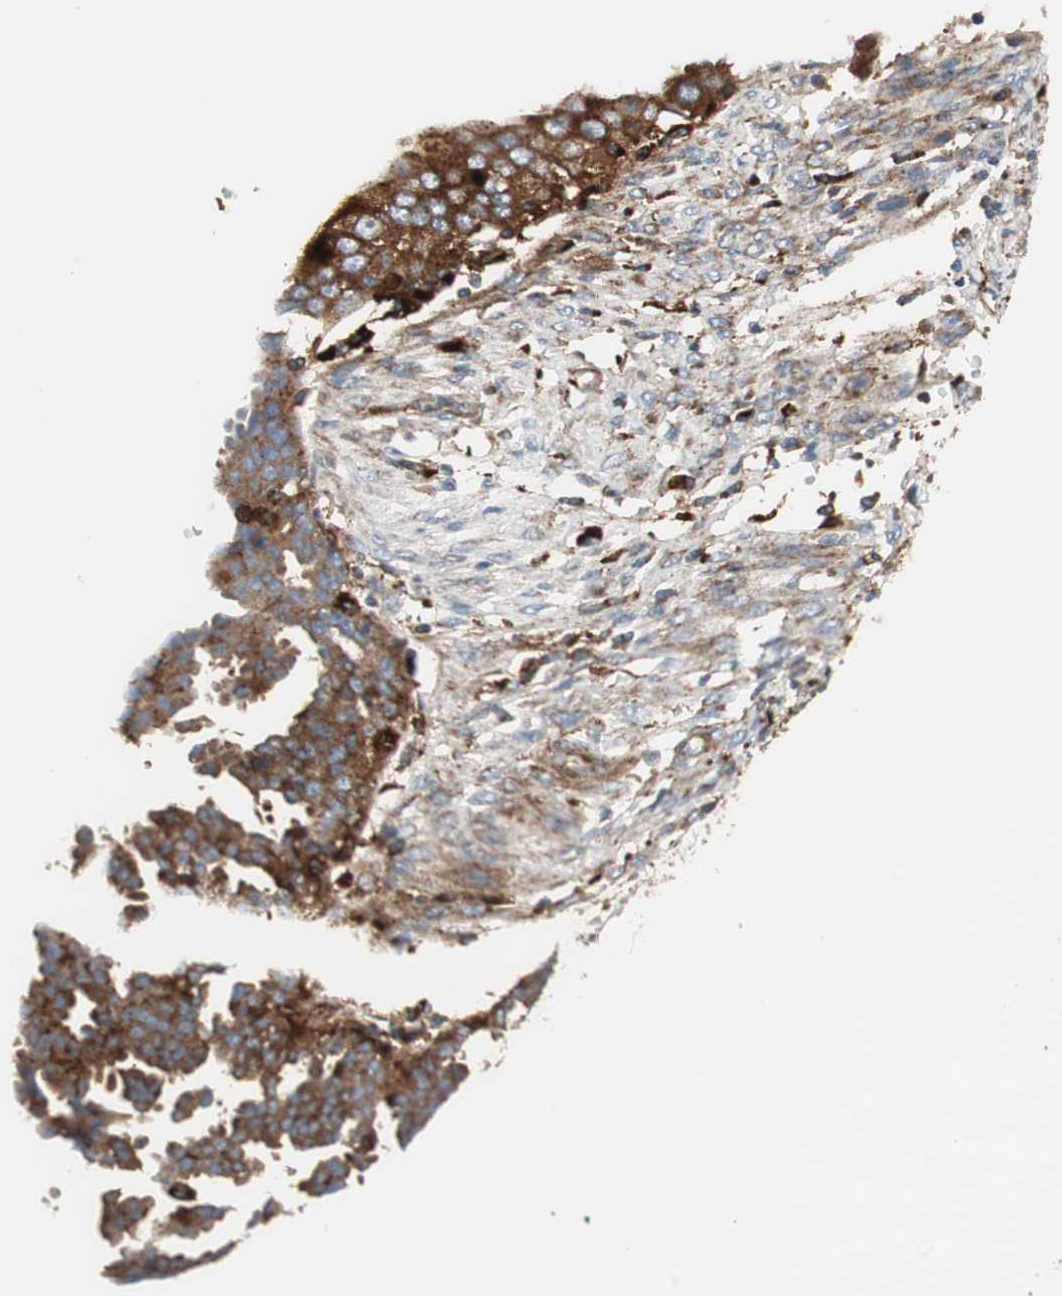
{"staining": {"intensity": "moderate", "quantity": "25%-75%", "location": "cytoplasmic/membranous"}, "tissue": "ovarian cancer", "cell_type": "Tumor cells", "image_type": "cancer", "snomed": [{"axis": "morphology", "description": "Cystadenocarcinoma, serous, NOS"}, {"axis": "topography", "description": "Ovary"}], "caption": "Serous cystadenocarcinoma (ovarian) was stained to show a protein in brown. There is medium levels of moderate cytoplasmic/membranous positivity in approximately 25%-75% of tumor cells.", "gene": "ATP6V1G1", "patient": {"sex": "female", "age": 58}}